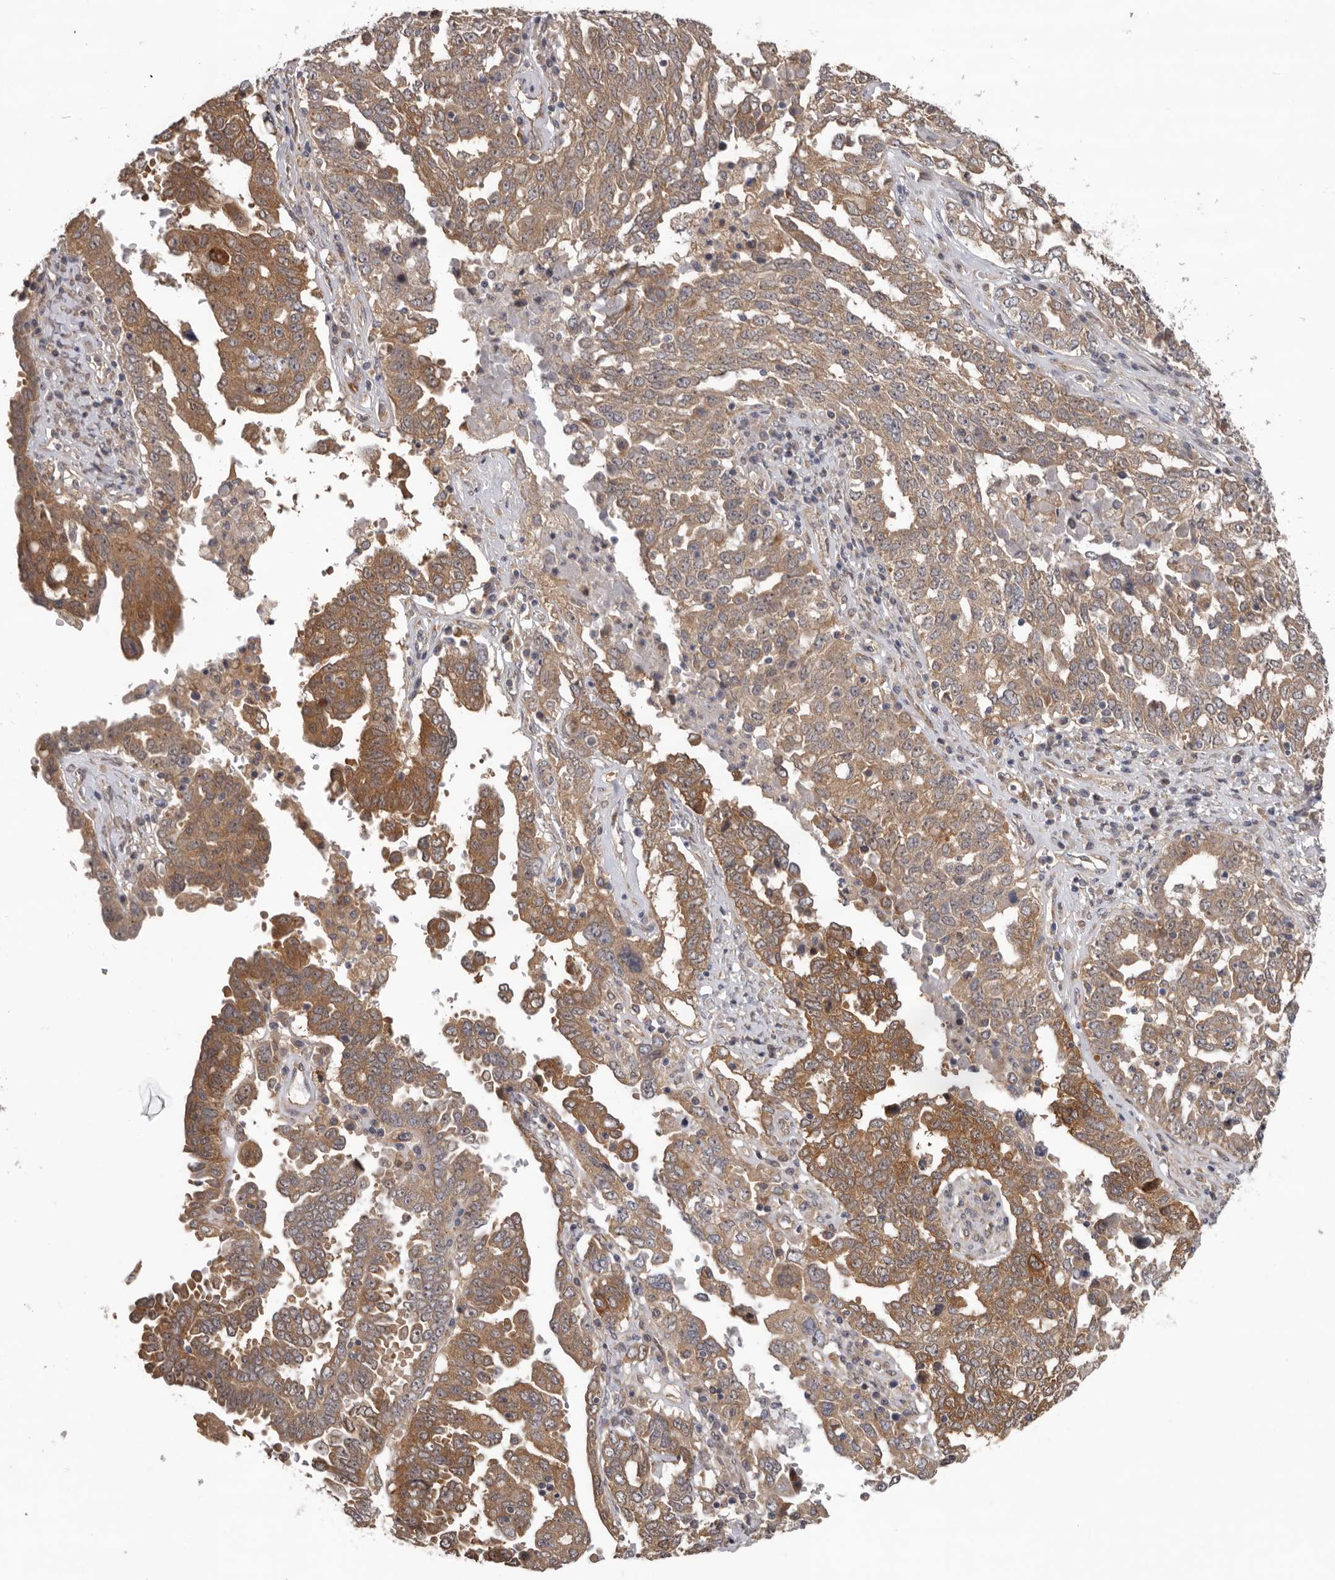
{"staining": {"intensity": "moderate", "quantity": ">75%", "location": "cytoplasmic/membranous"}, "tissue": "ovarian cancer", "cell_type": "Tumor cells", "image_type": "cancer", "snomed": [{"axis": "morphology", "description": "Carcinoma, endometroid"}, {"axis": "topography", "description": "Ovary"}], "caption": "Immunohistochemical staining of endometroid carcinoma (ovarian) exhibits medium levels of moderate cytoplasmic/membranous protein expression in approximately >75% of tumor cells. The protein is shown in brown color, while the nuclei are stained blue.", "gene": "HINT3", "patient": {"sex": "female", "age": 62}}